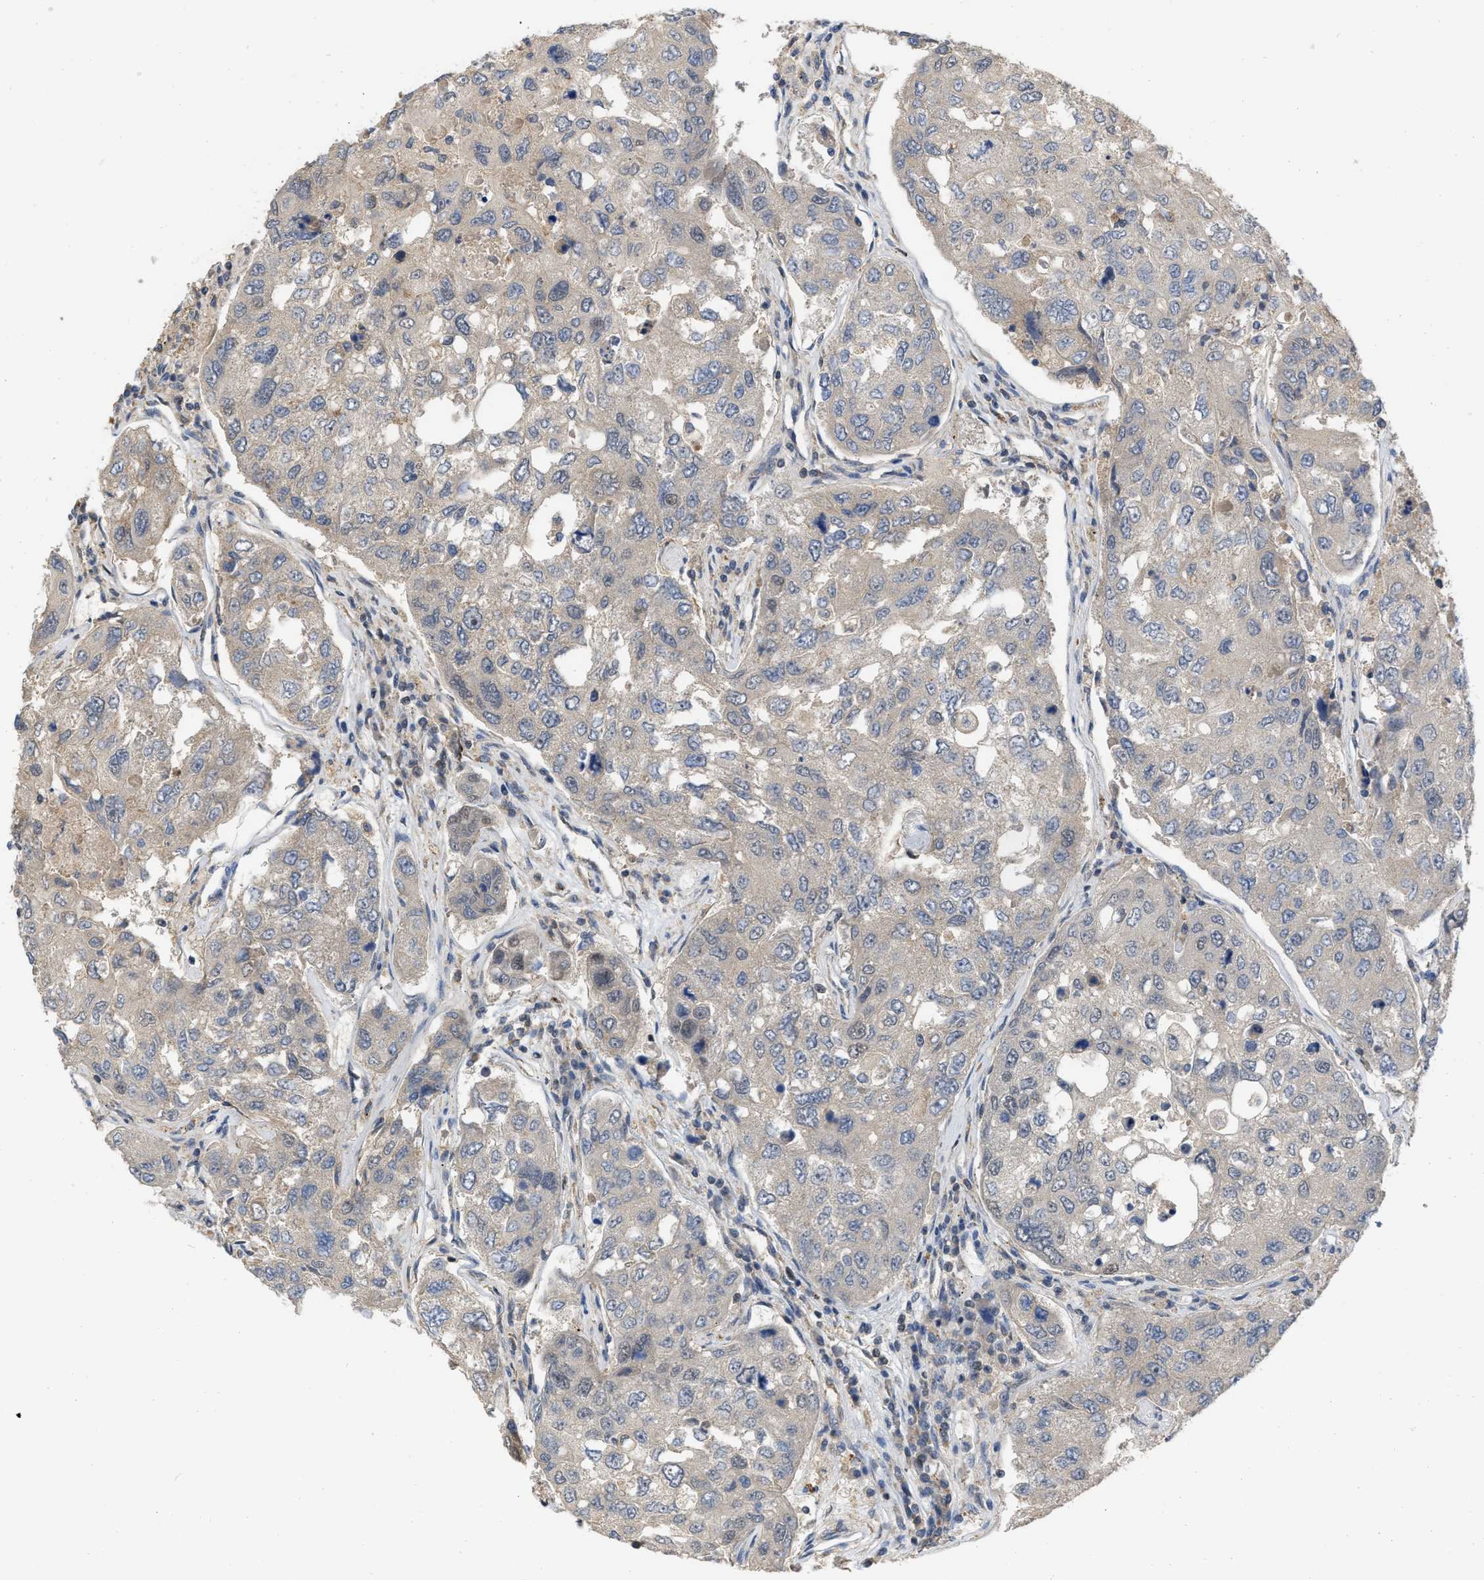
{"staining": {"intensity": "negative", "quantity": "none", "location": "none"}, "tissue": "urothelial cancer", "cell_type": "Tumor cells", "image_type": "cancer", "snomed": [{"axis": "morphology", "description": "Urothelial carcinoma, High grade"}, {"axis": "topography", "description": "Lymph node"}, {"axis": "topography", "description": "Urinary bladder"}], "caption": "Immunohistochemistry (IHC) histopathology image of neoplastic tissue: human high-grade urothelial carcinoma stained with DAB shows no significant protein staining in tumor cells.", "gene": "NAPEPLD", "patient": {"sex": "male", "age": 51}}